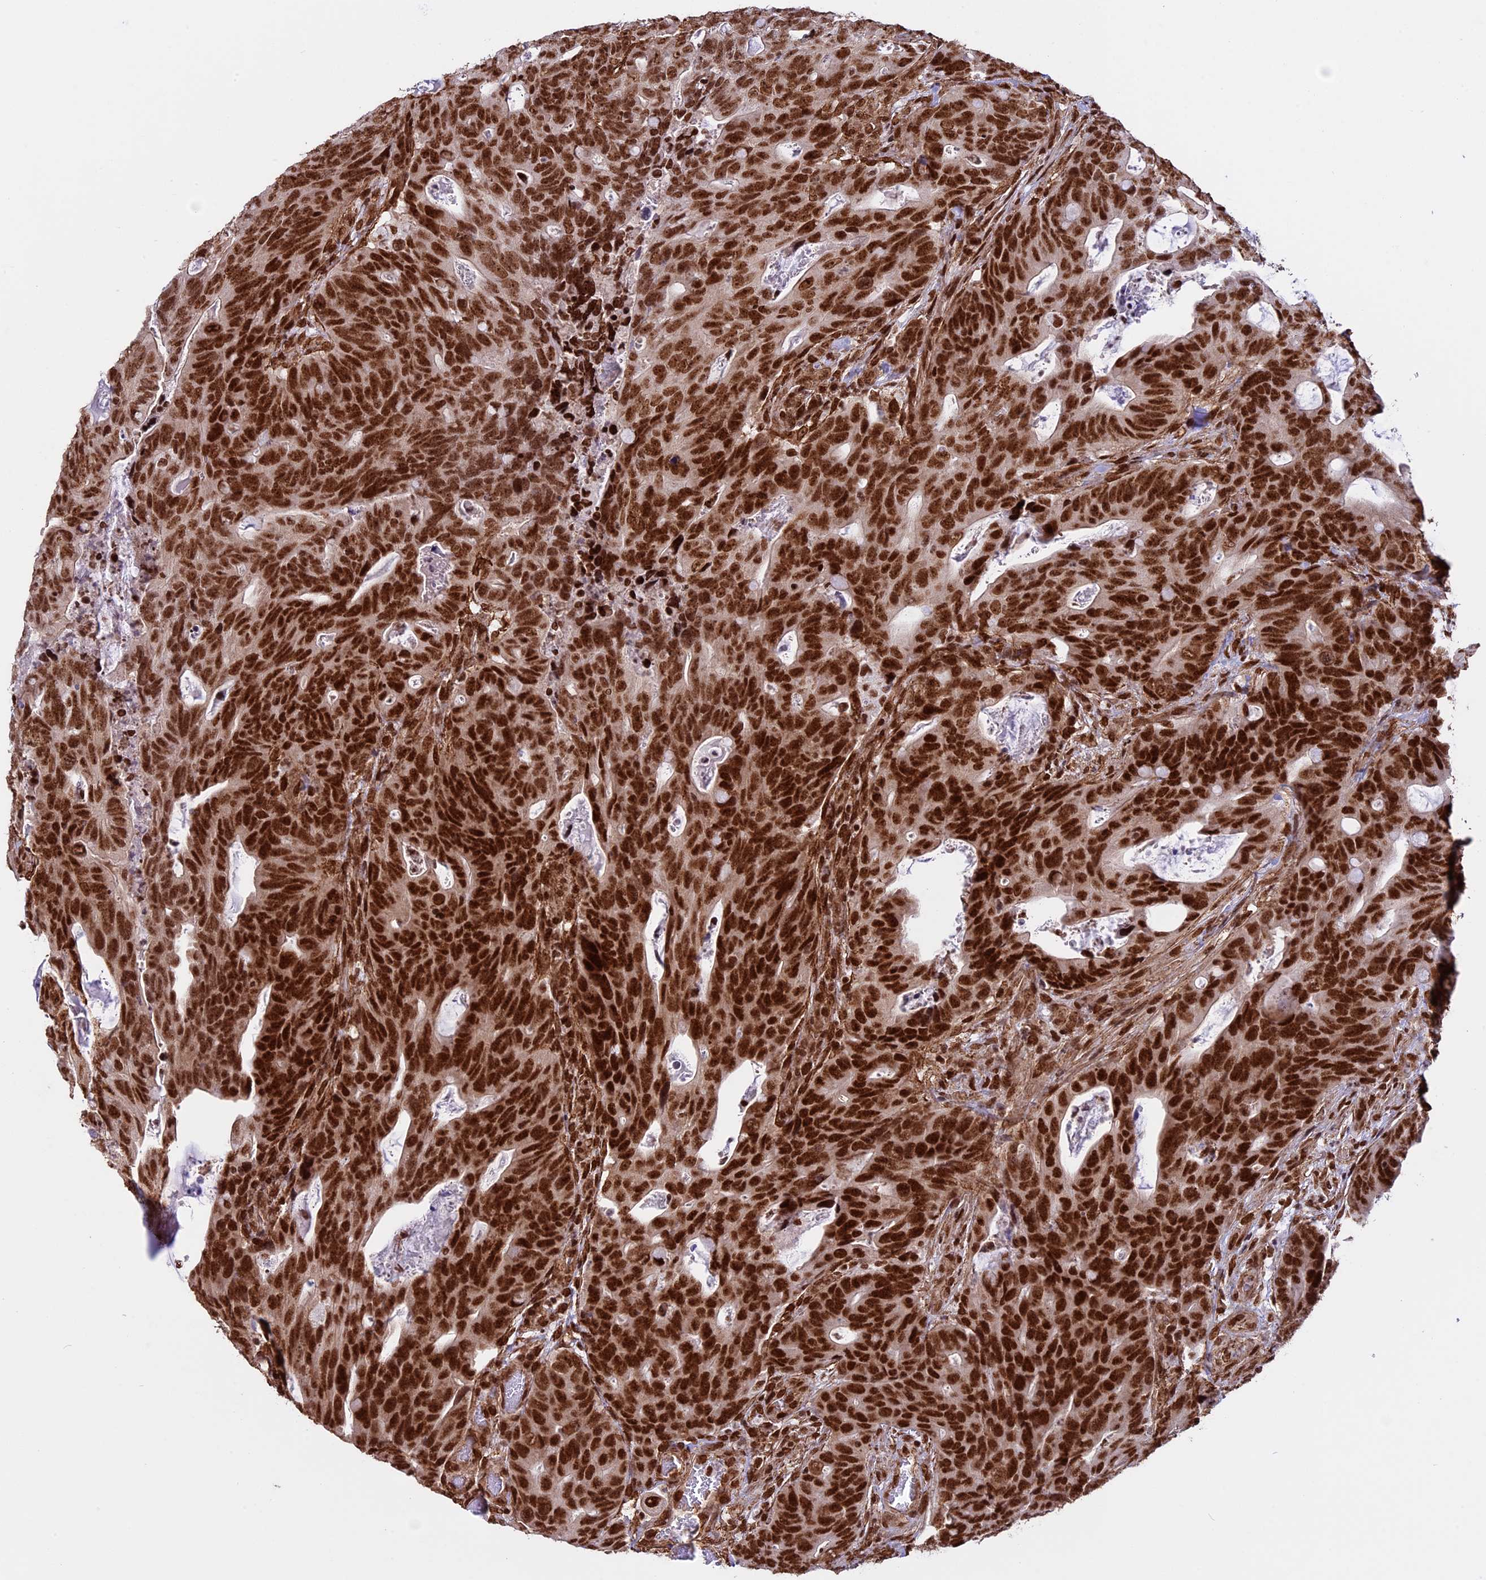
{"staining": {"intensity": "strong", "quantity": ">75%", "location": "nuclear"}, "tissue": "colorectal cancer", "cell_type": "Tumor cells", "image_type": "cancer", "snomed": [{"axis": "morphology", "description": "Adenocarcinoma, NOS"}, {"axis": "topography", "description": "Colon"}], "caption": "The histopathology image shows immunohistochemical staining of colorectal cancer. There is strong nuclear expression is present in about >75% of tumor cells. The staining is performed using DAB brown chromogen to label protein expression. The nuclei are counter-stained blue using hematoxylin.", "gene": "MPHOSPH8", "patient": {"sex": "female", "age": 82}}